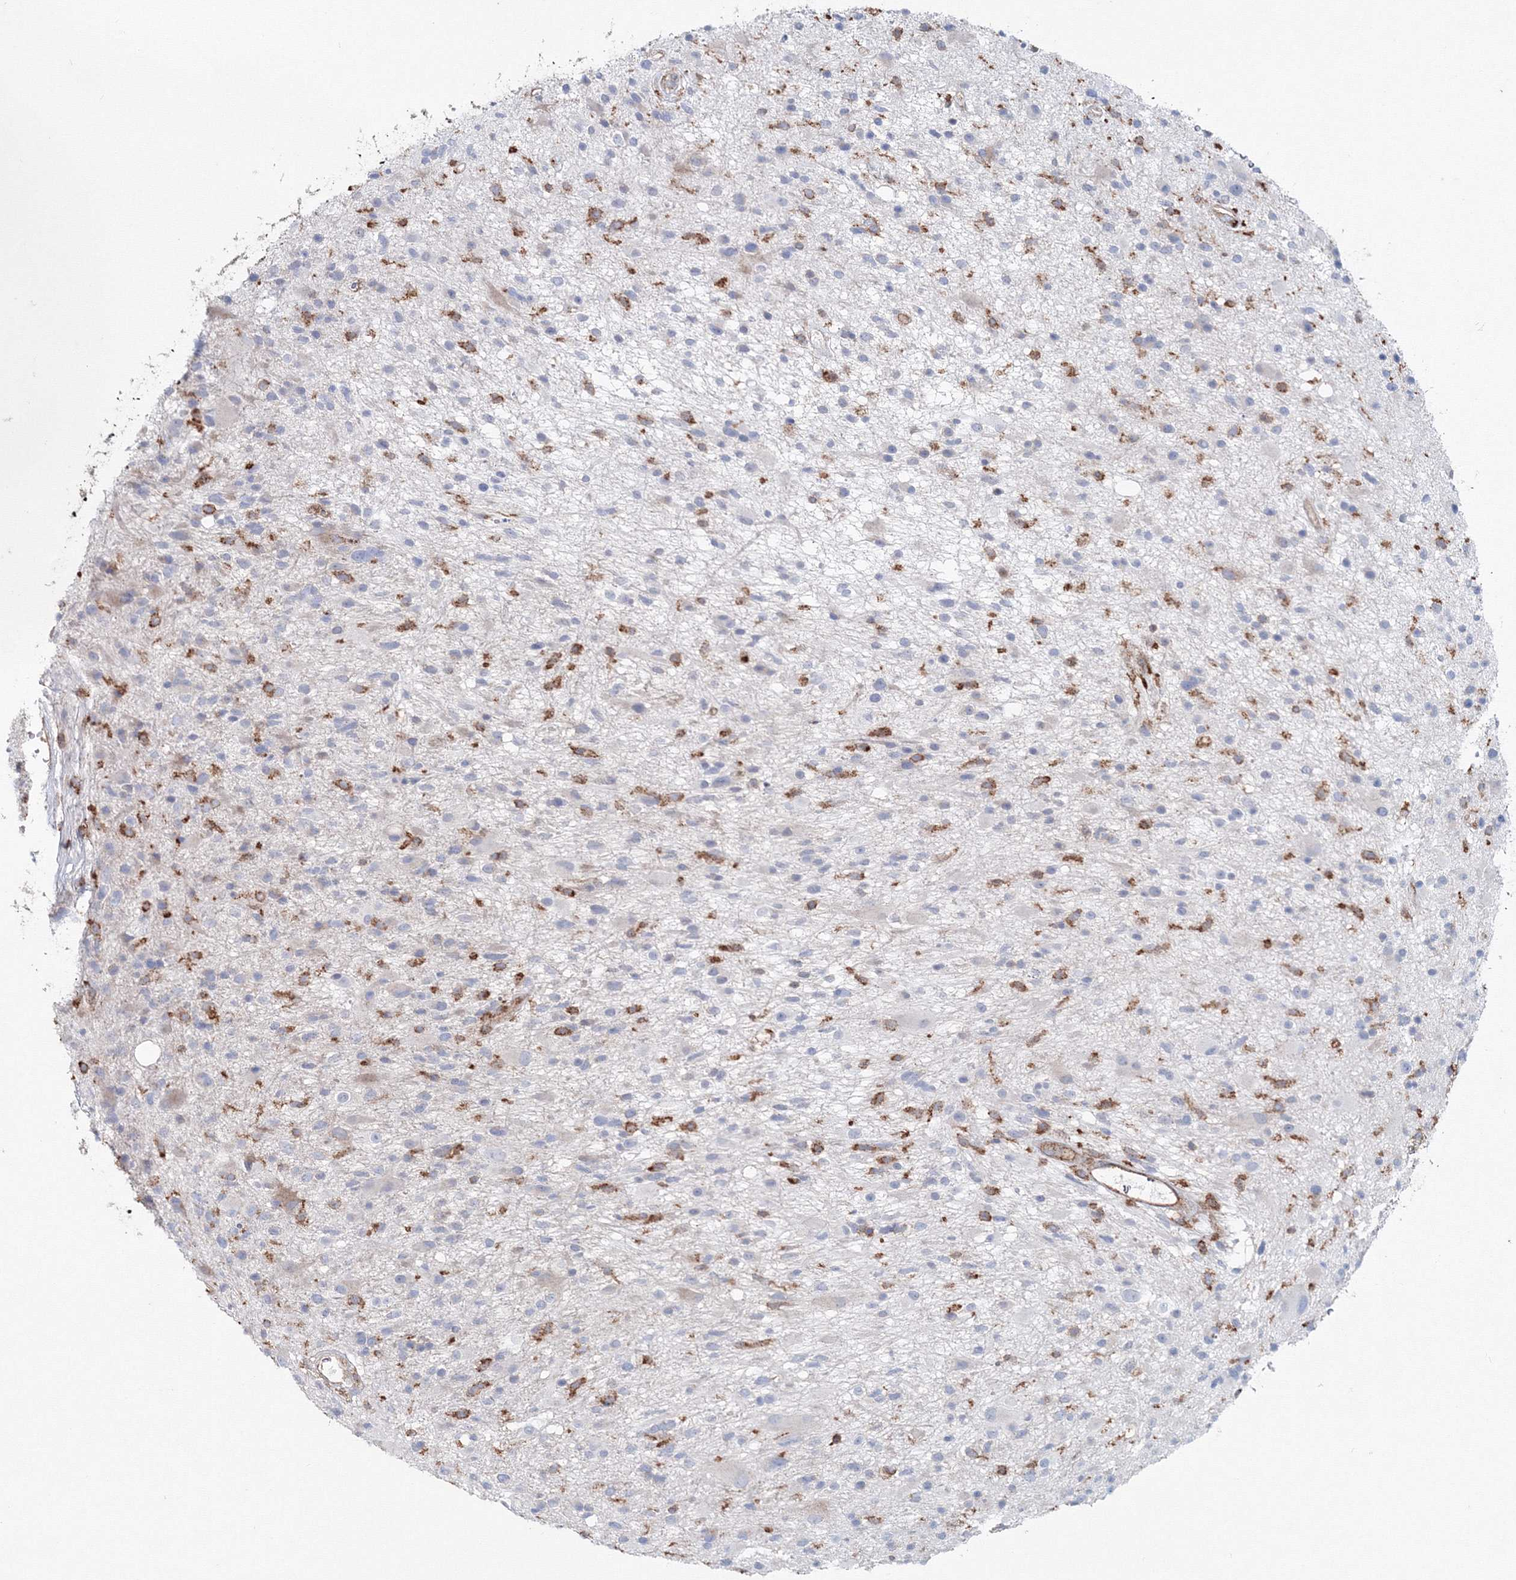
{"staining": {"intensity": "moderate", "quantity": "<25%", "location": "cytoplasmic/membranous"}, "tissue": "glioma", "cell_type": "Tumor cells", "image_type": "cancer", "snomed": [{"axis": "morphology", "description": "Glioma, malignant, High grade"}, {"axis": "topography", "description": "Brain"}], "caption": "This photomicrograph displays immunohistochemistry (IHC) staining of glioma, with low moderate cytoplasmic/membranous staining in about <25% of tumor cells.", "gene": "GGA2", "patient": {"sex": "male", "age": 33}}